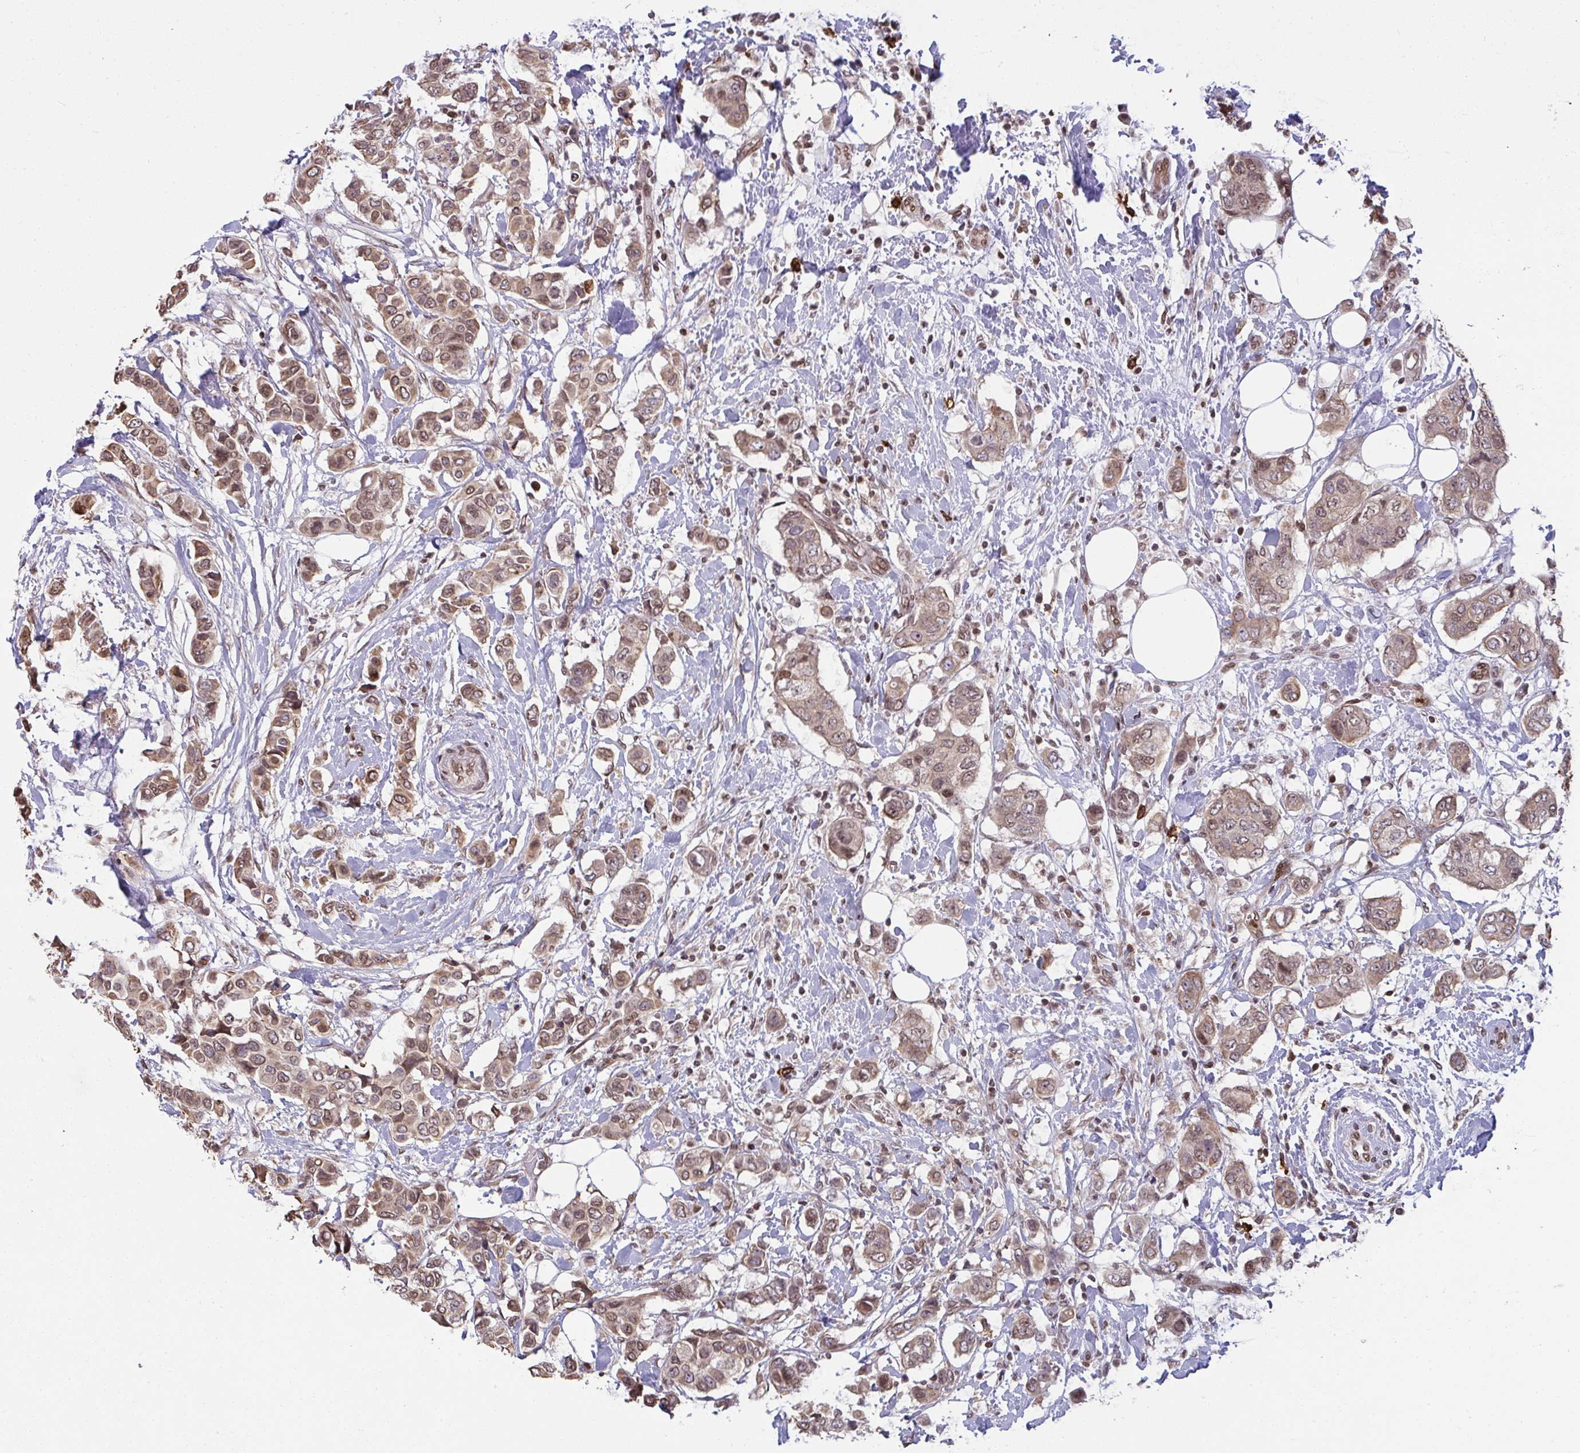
{"staining": {"intensity": "moderate", "quantity": ">75%", "location": "cytoplasmic/membranous,nuclear"}, "tissue": "breast cancer", "cell_type": "Tumor cells", "image_type": "cancer", "snomed": [{"axis": "morphology", "description": "Lobular carcinoma"}, {"axis": "topography", "description": "Breast"}], "caption": "Breast lobular carcinoma tissue displays moderate cytoplasmic/membranous and nuclear positivity in approximately >75% of tumor cells Using DAB (3,3'-diaminobenzidine) (brown) and hematoxylin (blue) stains, captured at high magnification using brightfield microscopy.", "gene": "UXT", "patient": {"sex": "female", "age": 51}}